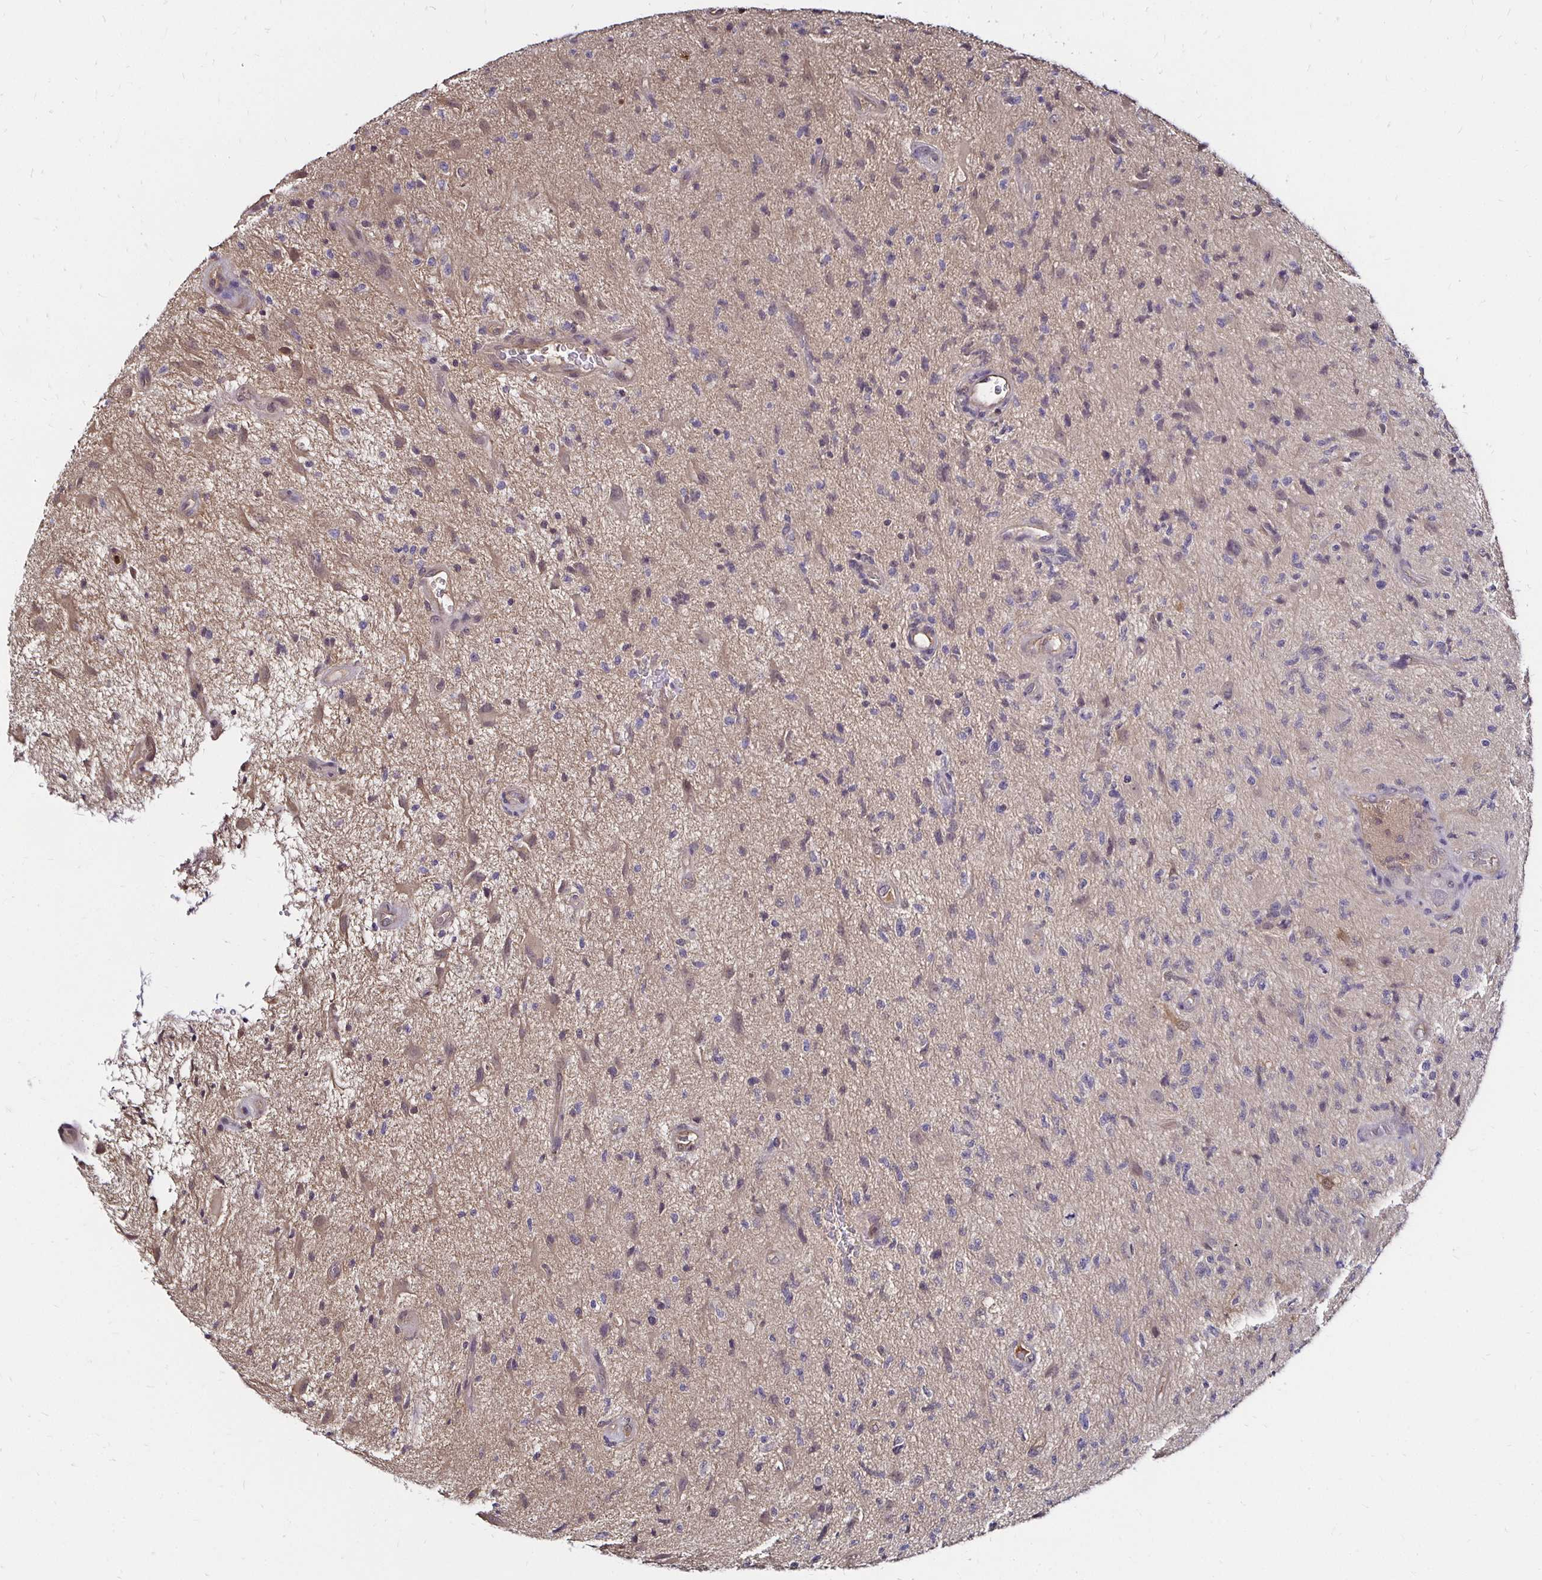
{"staining": {"intensity": "weak", "quantity": "<25%", "location": "cytoplasmic/membranous,nuclear"}, "tissue": "glioma", "cell_type": "Tumor cells", "image_type": "cancer", "snomed": [{"axis": "morphology", "description": "Glioma, malignant, High grade"}, {"axis": "topography", "description": "Brain"}], "caption": "The immunohistochemistry micrograph has no significant expression in tumor cells of glioma tissue.", "gene": "TXN", "patient": {"sex": "male", "age": 67}}